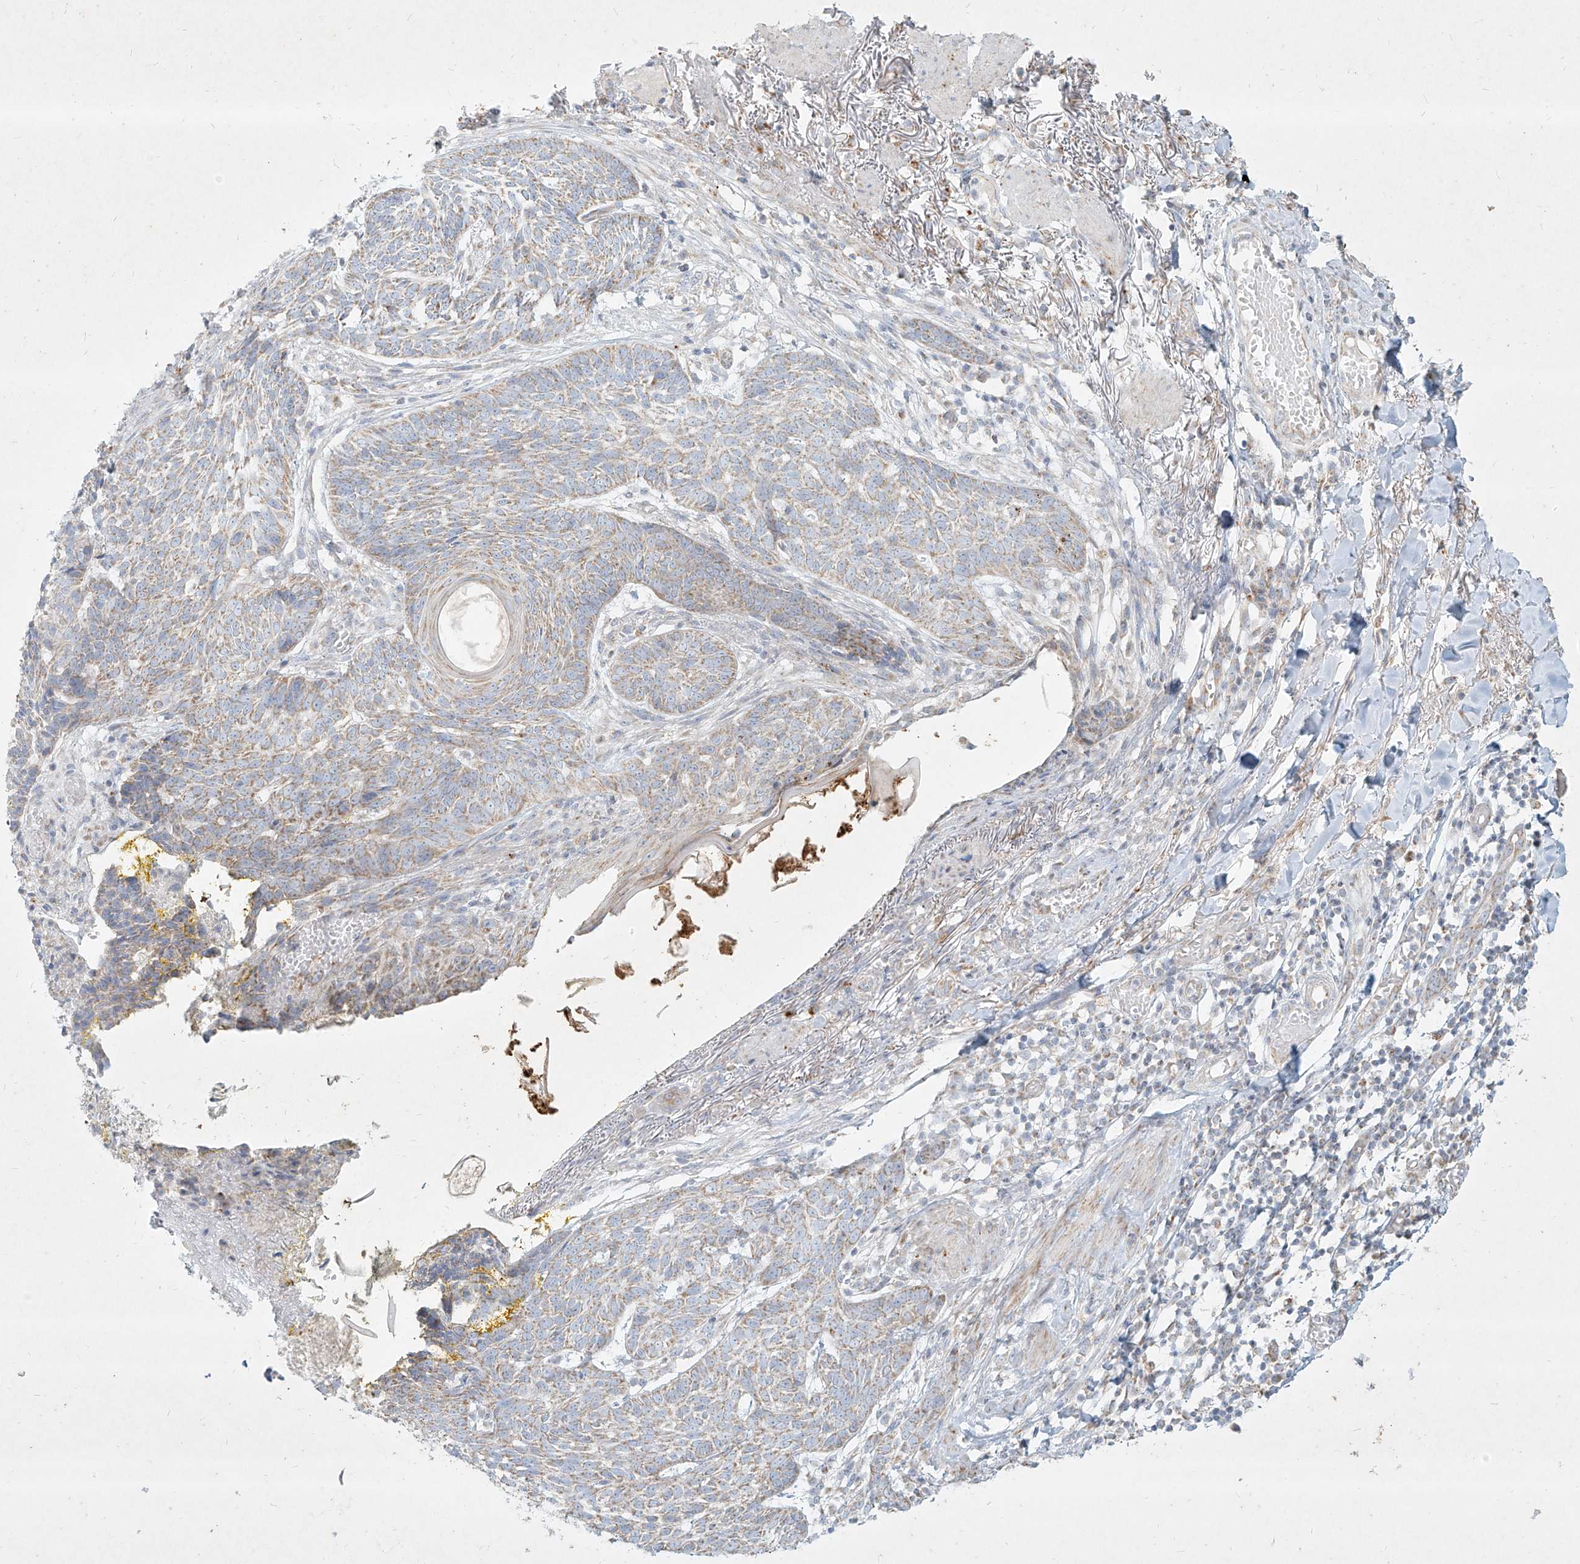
{"staining": {"intensity": "moderate", "quantity": "<25%", "location": "cytoplasmic/membranous"}, "tissue": "skin cancer", "cell_type": "Tumor cells", "image_type": "cancer", "snomed": [{"axis": "morphology", "description": "Normal tissue, NOS"}, {"axis": "morphology", "description": "Basal cell carcinoma"}, {"axis": "topography", "description": "Skin"}], "caption": "Immunohistochemistry (IHC) histopathology image of neoplastic tissue: human basal cell carcinoma (skin) stained using immunohistochemistry (IHC) demonstrates low levels of moderate protein expression localized specifically in the cytoplasmic/membranous of tumor cells, appearing as a cytoplasmic/membranous brown color.", "gene": "MTX2", "patient": {"sex": "male", "age": 64}}